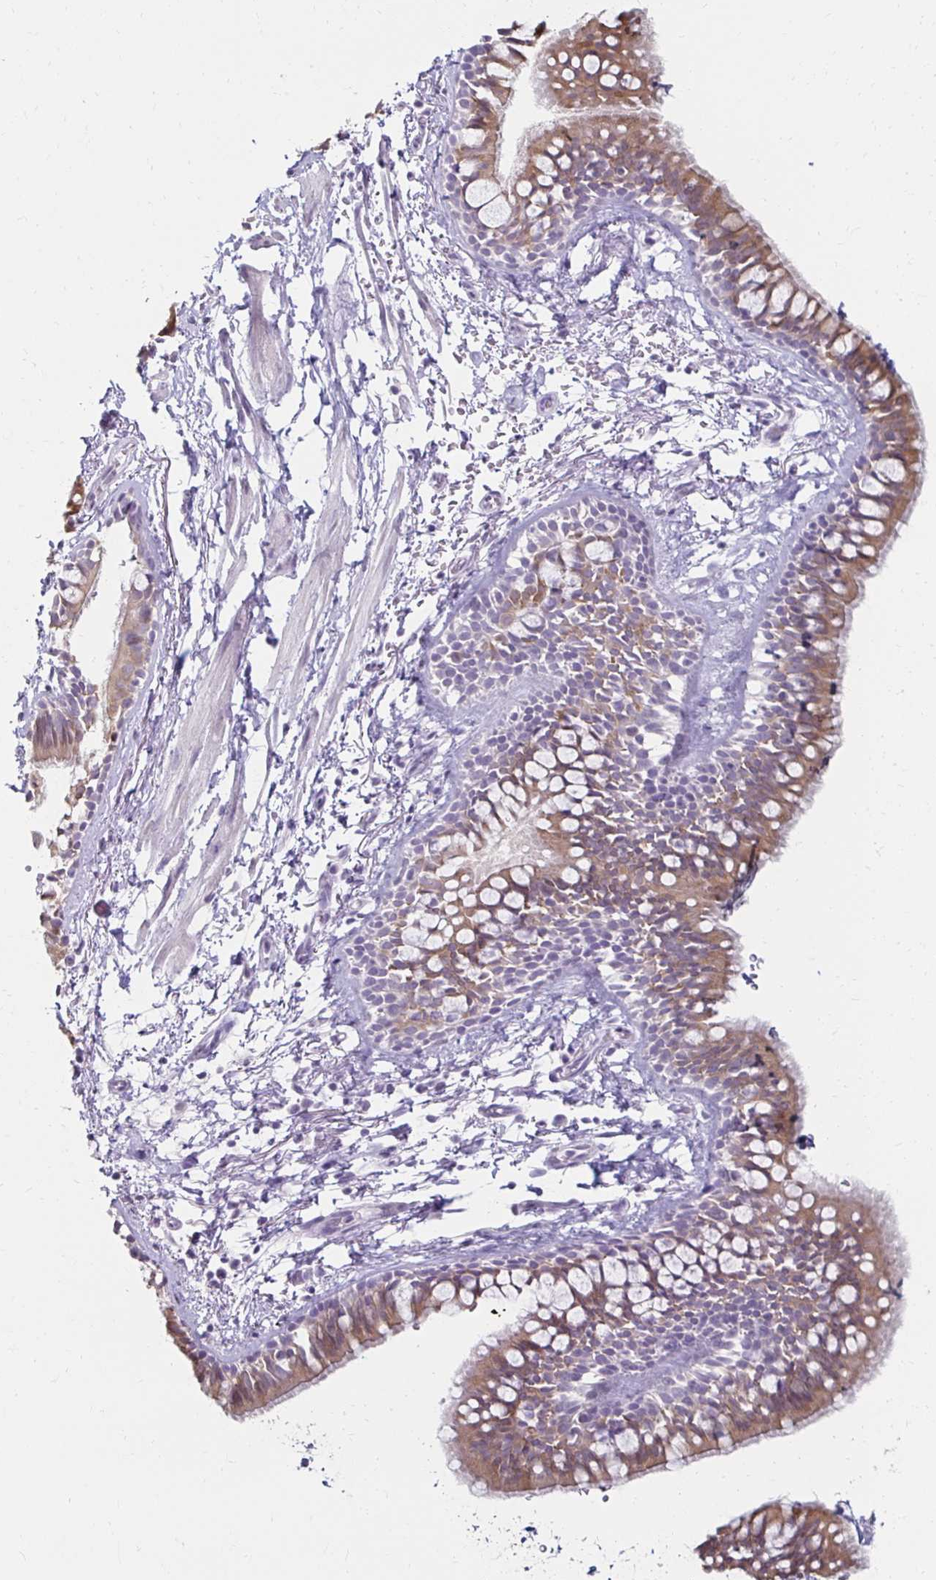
{"staining": {"intensity": "weak", "quantity": ">75%", "location": "cytoplasmic/membranous"}, "tissue": "bronchus", "cell_type": "Respiratory epithelial cells", "image_type": "normal", "snomed": [{"axis": "morphology", "description": "Normal tissue, NOS"}, {"axis": "topography", "description": "Lymph node"}, {"axis": "topography", "description": "Cartilage tissue"}, {"axis": "topography", "description": "Bronchus"}], "caption": "A photomicrograph showing weak cytoplasmic/membranous staining in approximately >75% of respiratory epithelial cells in benign bronchus, as visualized by brown immunohistochemical staining.", "gene": "TOMM34", "patient": {"sex": "female", "age": 70}}